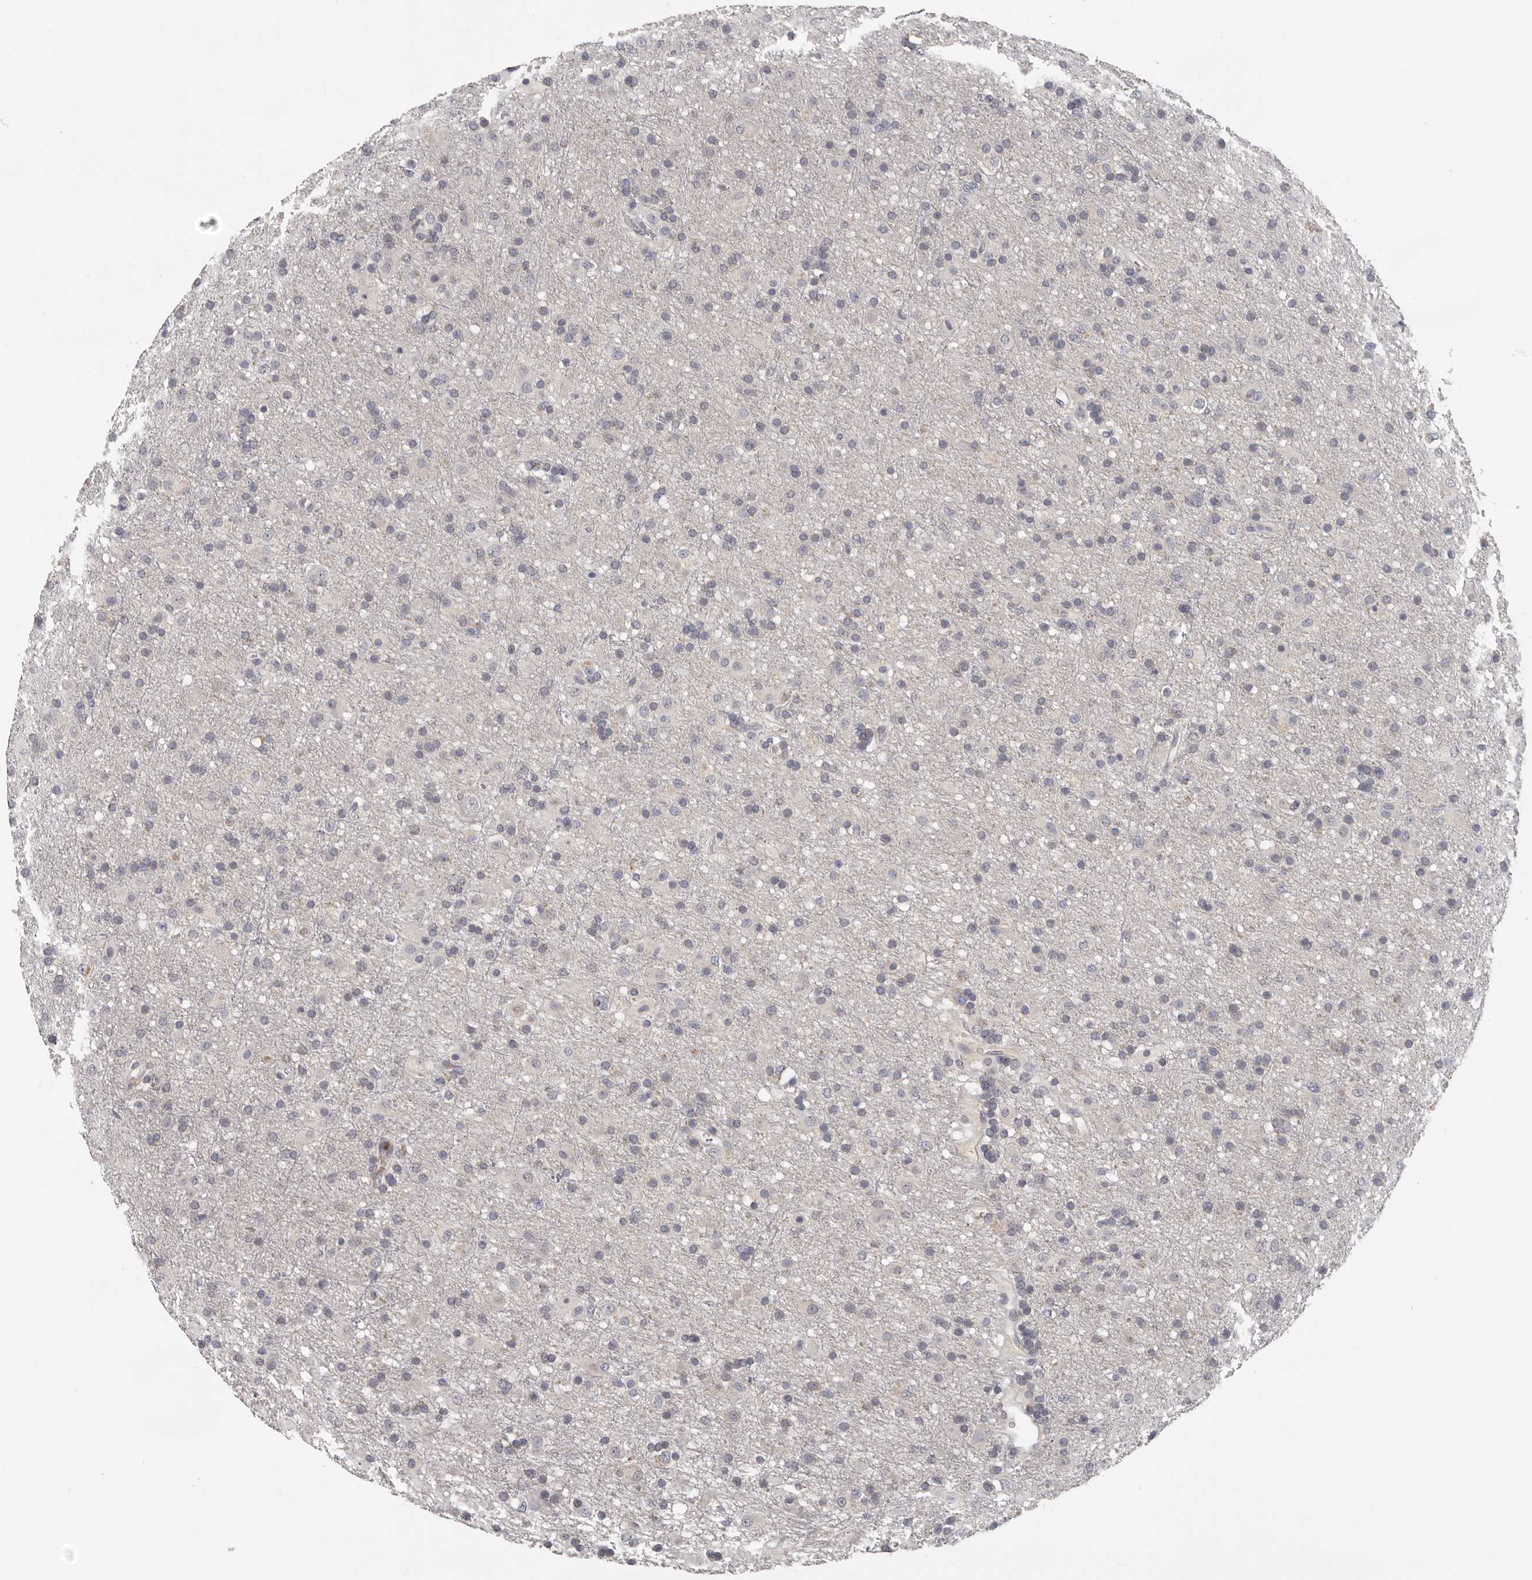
{"staining": {"intensity": "negative", "quantity": "none", "location": "none"}, "tissue": "glioma", "cell_type": "Tumor cells", "image_type": "cancer", "snomed": [{"axis": "morphology", "description": "Glioma, malignant, Low grade"}, {"axis": "topography", "description": "Brain"}], "caption": "DAB immunohistochemical staining of malignant glioma (low-grade) reveals no significant positivity in tumor cells.", "gene": "KIF2B", "patient": {"sex": "male", "age": 65}}